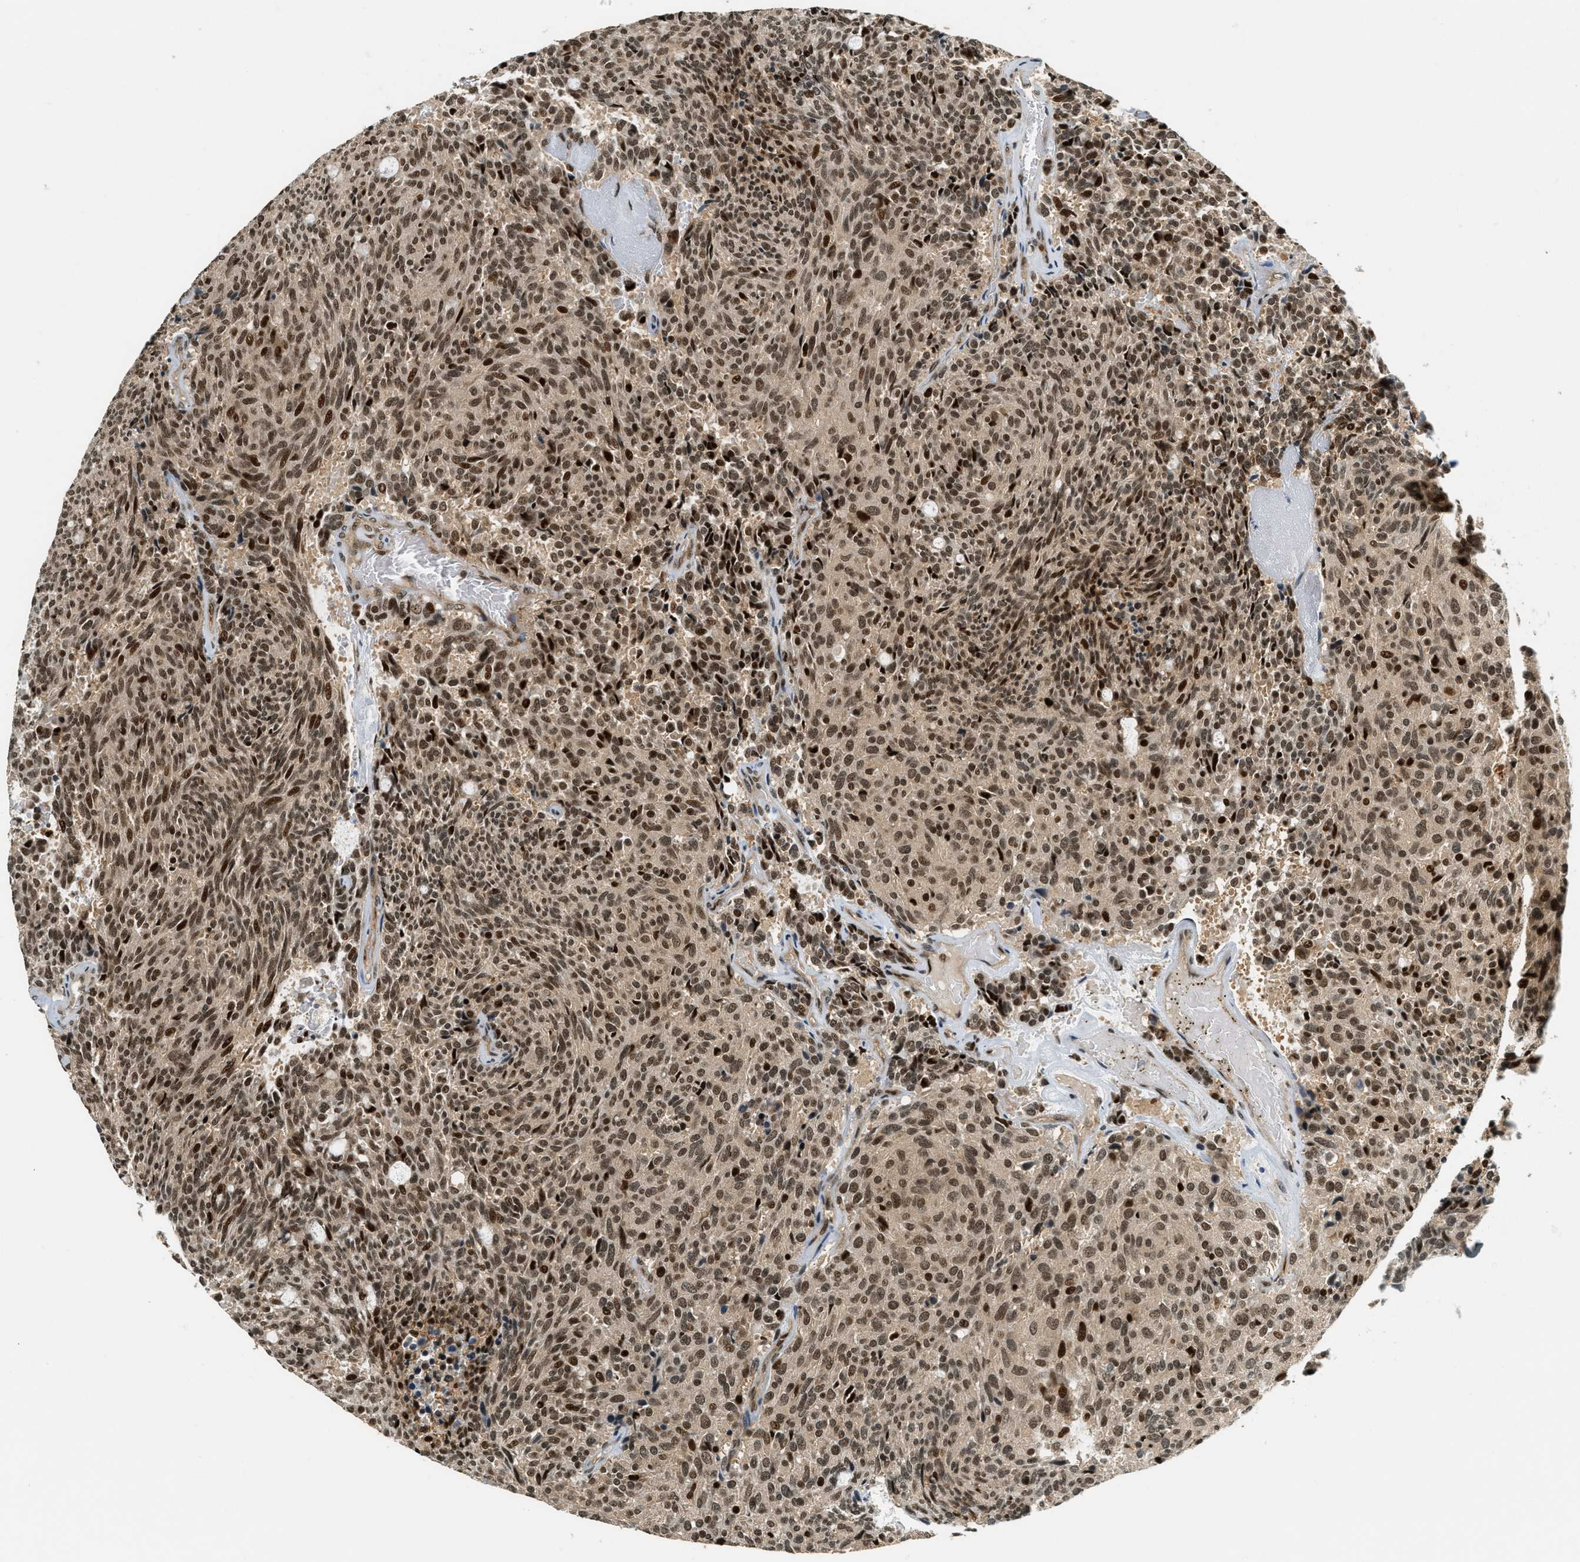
{"staining": {"intensity": "strong", "quantity": ">75%", "location": "nuclear"}, "tissue": "carcinoid", "cell_type": "Tumor cells", "image_type": "cancer", "snomed": [{"axis": "morphology", "description": "Carcinoid, malignant, NOS"}, {"axis": "topography", "description": "Pancreas"}], "caption": "Malignant carcinoid tissue reveals strong nuclear expression in approximately >75% of tumor cells, visualized by immunohistochemistry.", "gene": "FOXM1", "patient": {"sex": "female", "age": 54}}